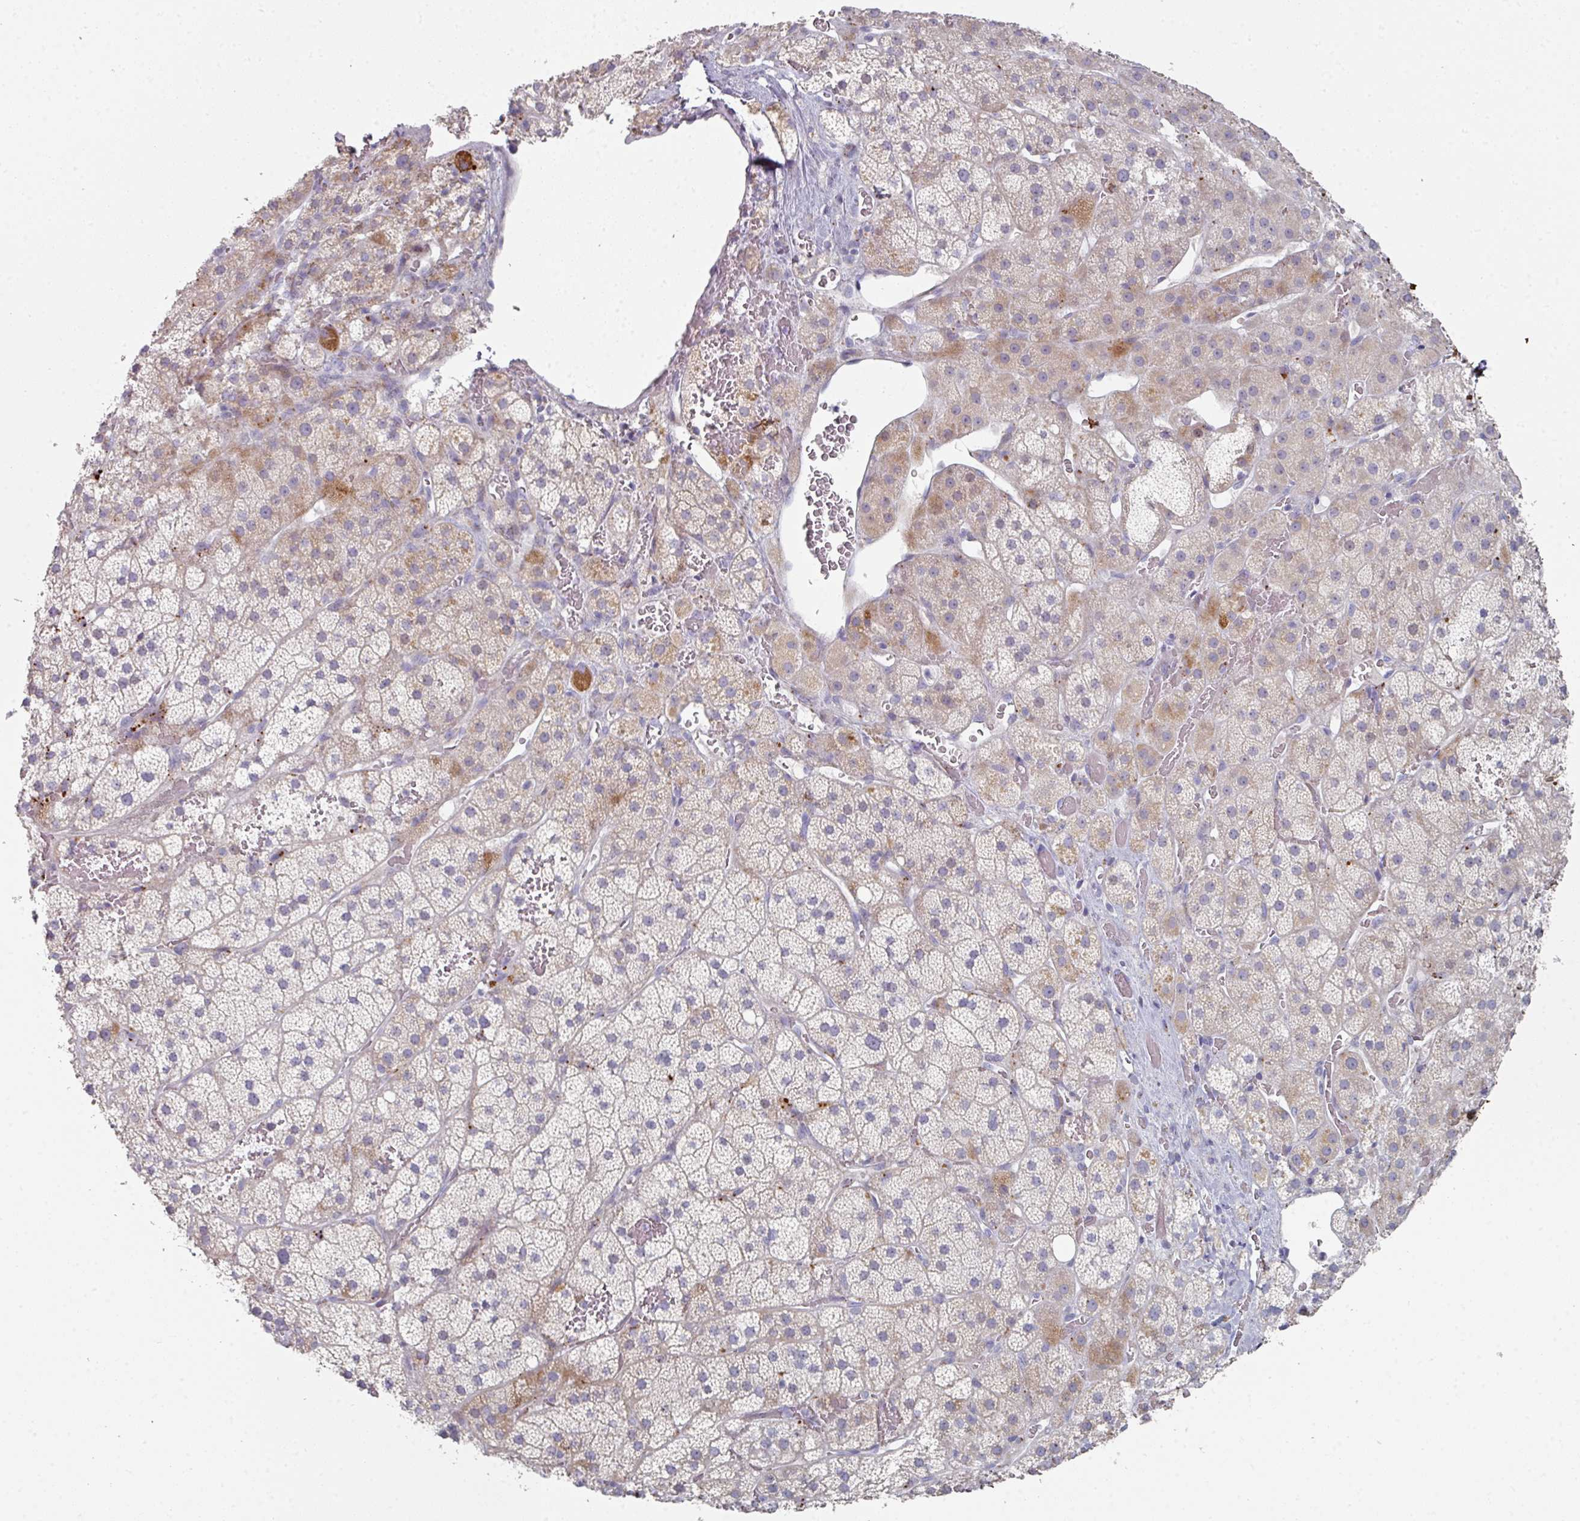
{"staining": {"intensity": "moderate", "quantity": "<25%", "location": "cytoplasmic/membranous"}, "tissue": "adrenal gland", "cell_type": "Glandular cells", "image_type": "normal", "snomed": [{"axis": "morphology", "description": "Normal tissue, NOS"}, {"axis": "topography", "description": "Adrenal gland"}], "caption": "Protein expression by immunohistochemistry exhibits moderate cytoplasmic/membranous staining in approximately <25% of glandular cells in benign adrenal gland.", "gene": "NT5C1A", "patient": {"sex": "male", "age": 57}}